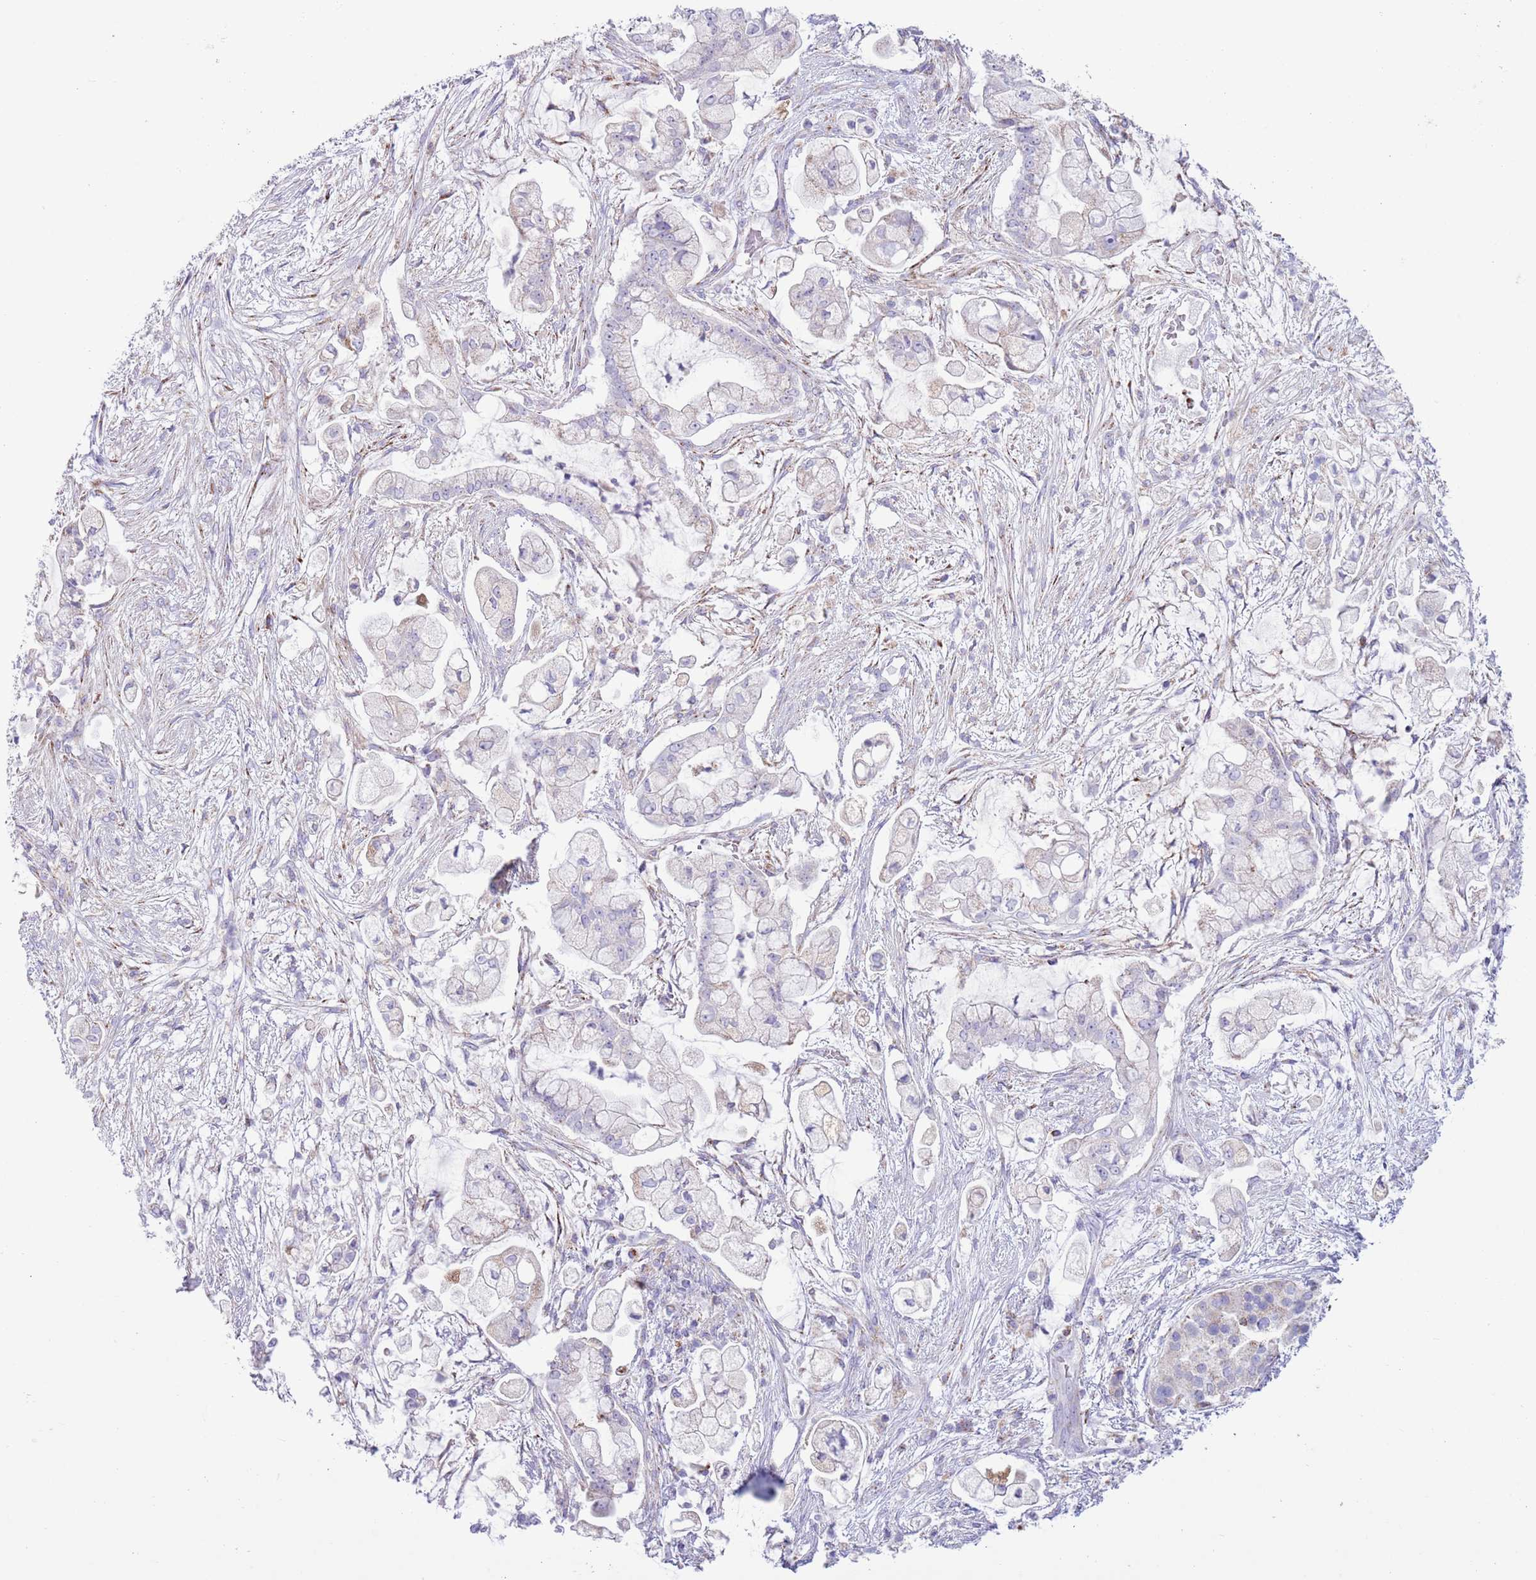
{"staining": {"intensity": "negative", "quantity": "none", "location": "none"}, "tissue": "pancreatic cancer", "cell_type": "Tumor cells", "image_type": "cancer", "snomed": [{"axis": "morphology", "description": "Adenocarcinoma, NOS"}, {"axis": "topography", "description": "Pancreas"}], "caption": "Tumor cells are negative for protein expression in human adenocarcinoma (pancreatic).", "gene": "ATP6V1B1", "patient": {"sex": "female", "age": 69}}